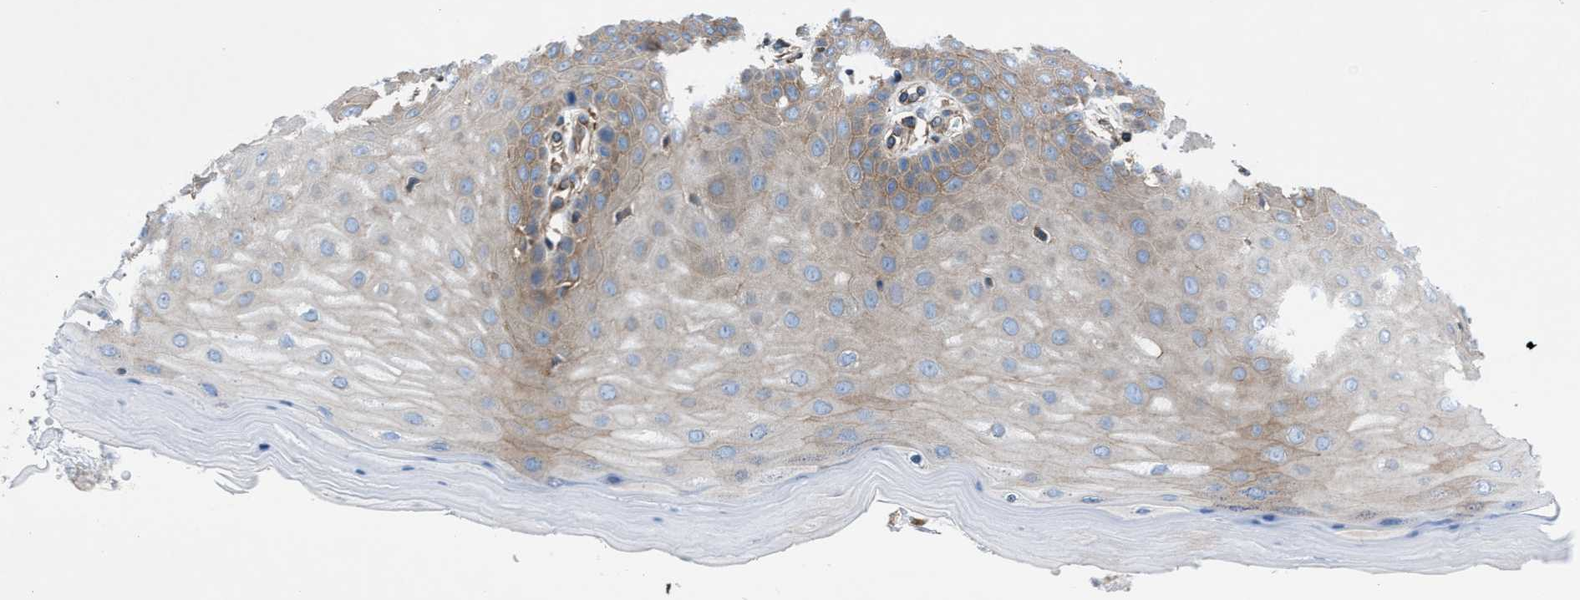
{"staining": {"intensity": "negative", "quantity": "none", "location": "none"}, "tissue": "cervix", "cell_type": "Glandular cells", "image_type": "normal", "snomed": [{"axis": "morphology", "description": "Normal tissue, NOS"}, {"axis": "topography", "description": "Cervix"}], "caption": "This is a photomicrograph of immunohistochemistry (IHC) staining of normal cervix, which shows no staining in glandular cells.", "gene": "DMAC1", "patient": {"sex": "female", "age": 55}}